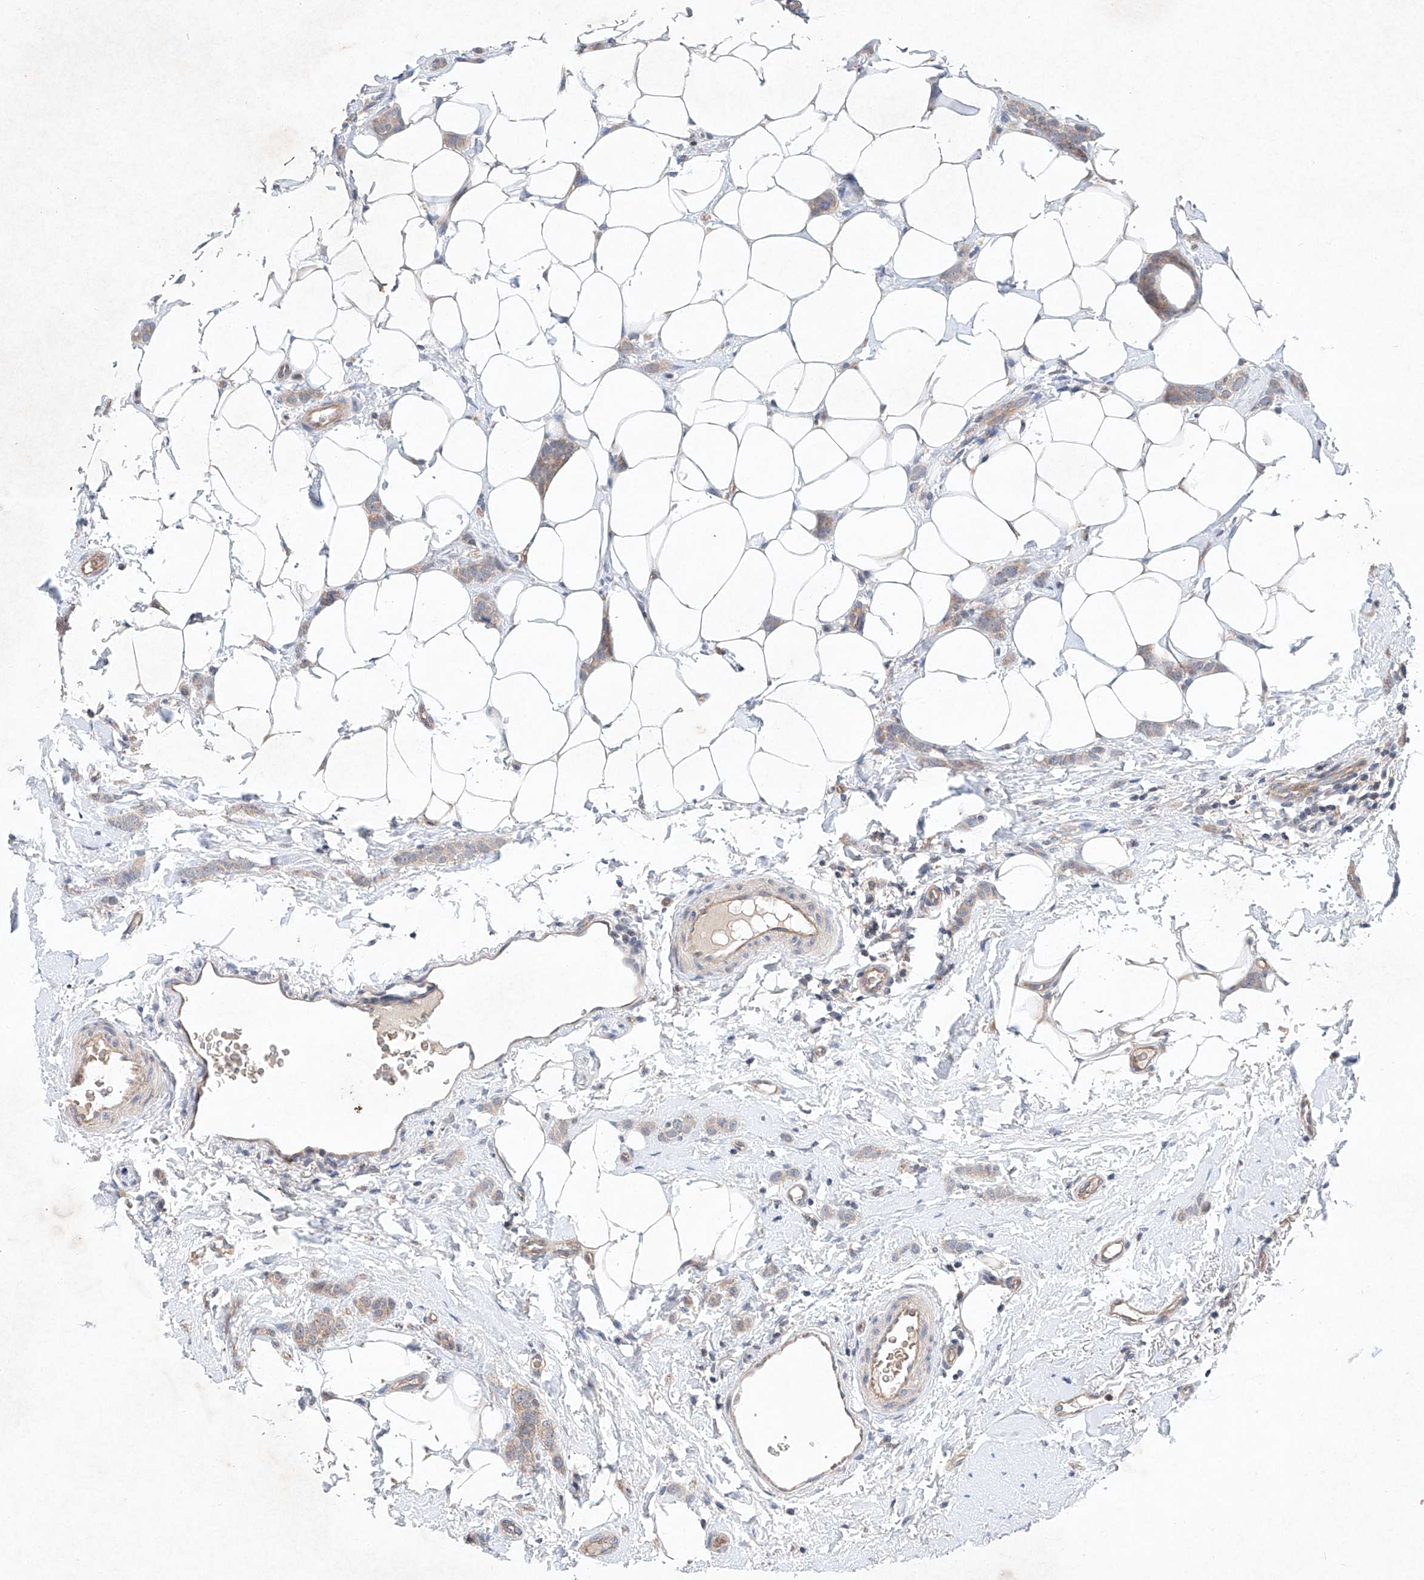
{"staining": {"intensity": "weak", "quantity": "<25%", "location": "cytoplasmic/membranous"}, "tissue": "breast cancer", "cell_type": "Tumor cells", "image_type": "cancer", "snomed": [{"axis": "morphology", "description": "Lobular carcinoma"}, {"axis": "topography", "description": "Skin"}, {"axis": "topography", "description": "Breast"}], "caption": "This photomicrograph is of breast lobular carcinoma stained with immunohistochemistry (IHC) to label a protein in brown with the nuclei are counter-stained blue. There is no staining in tumor cells.", "gene": "FASTK", "patient": {"sex": "female", "age": 46}}